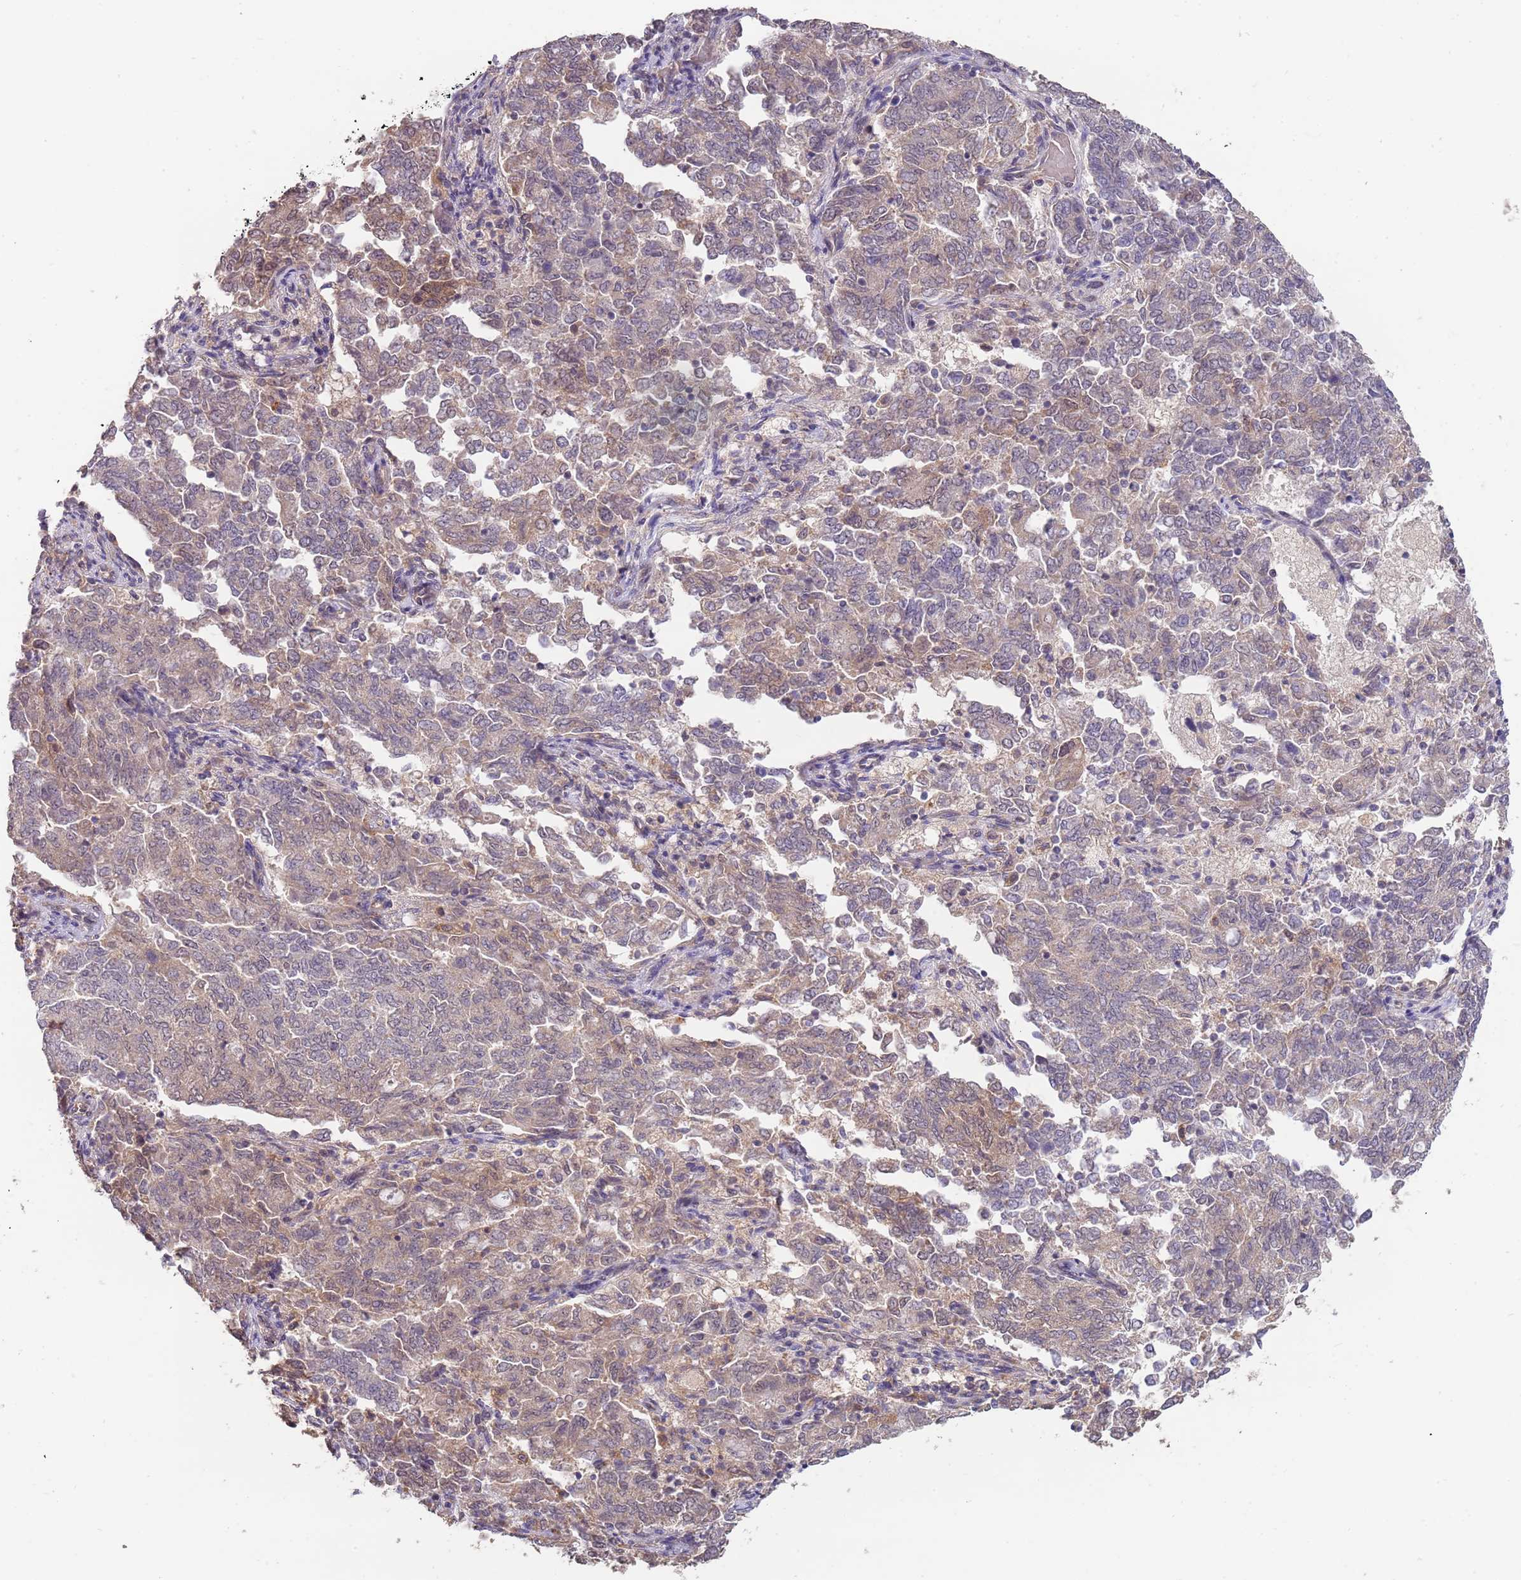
{"staining": {"intensity": "weak", "quantity": "25%-75%", "location": "cytoplasmic/membranous,nuclear"}, "tissue": "endometrial cancer", "cell_type": "Tumor cells", "image_type": "cancer", "snomed": [{"axis": "morphology", "description": "Adenocarcinoma, NOS"}, {"axis": "topography", "description": "Endometrium"}], "caption": "About 25%-75% of tumor cells in adenocarcinoma (endometrial) show weak cytoplasmic/membranous and nuclear protein expression as visualized by brown immunohistochemical staining.", "gene": "TMEM64", "patient": {"sex": "female", "age": 80}}